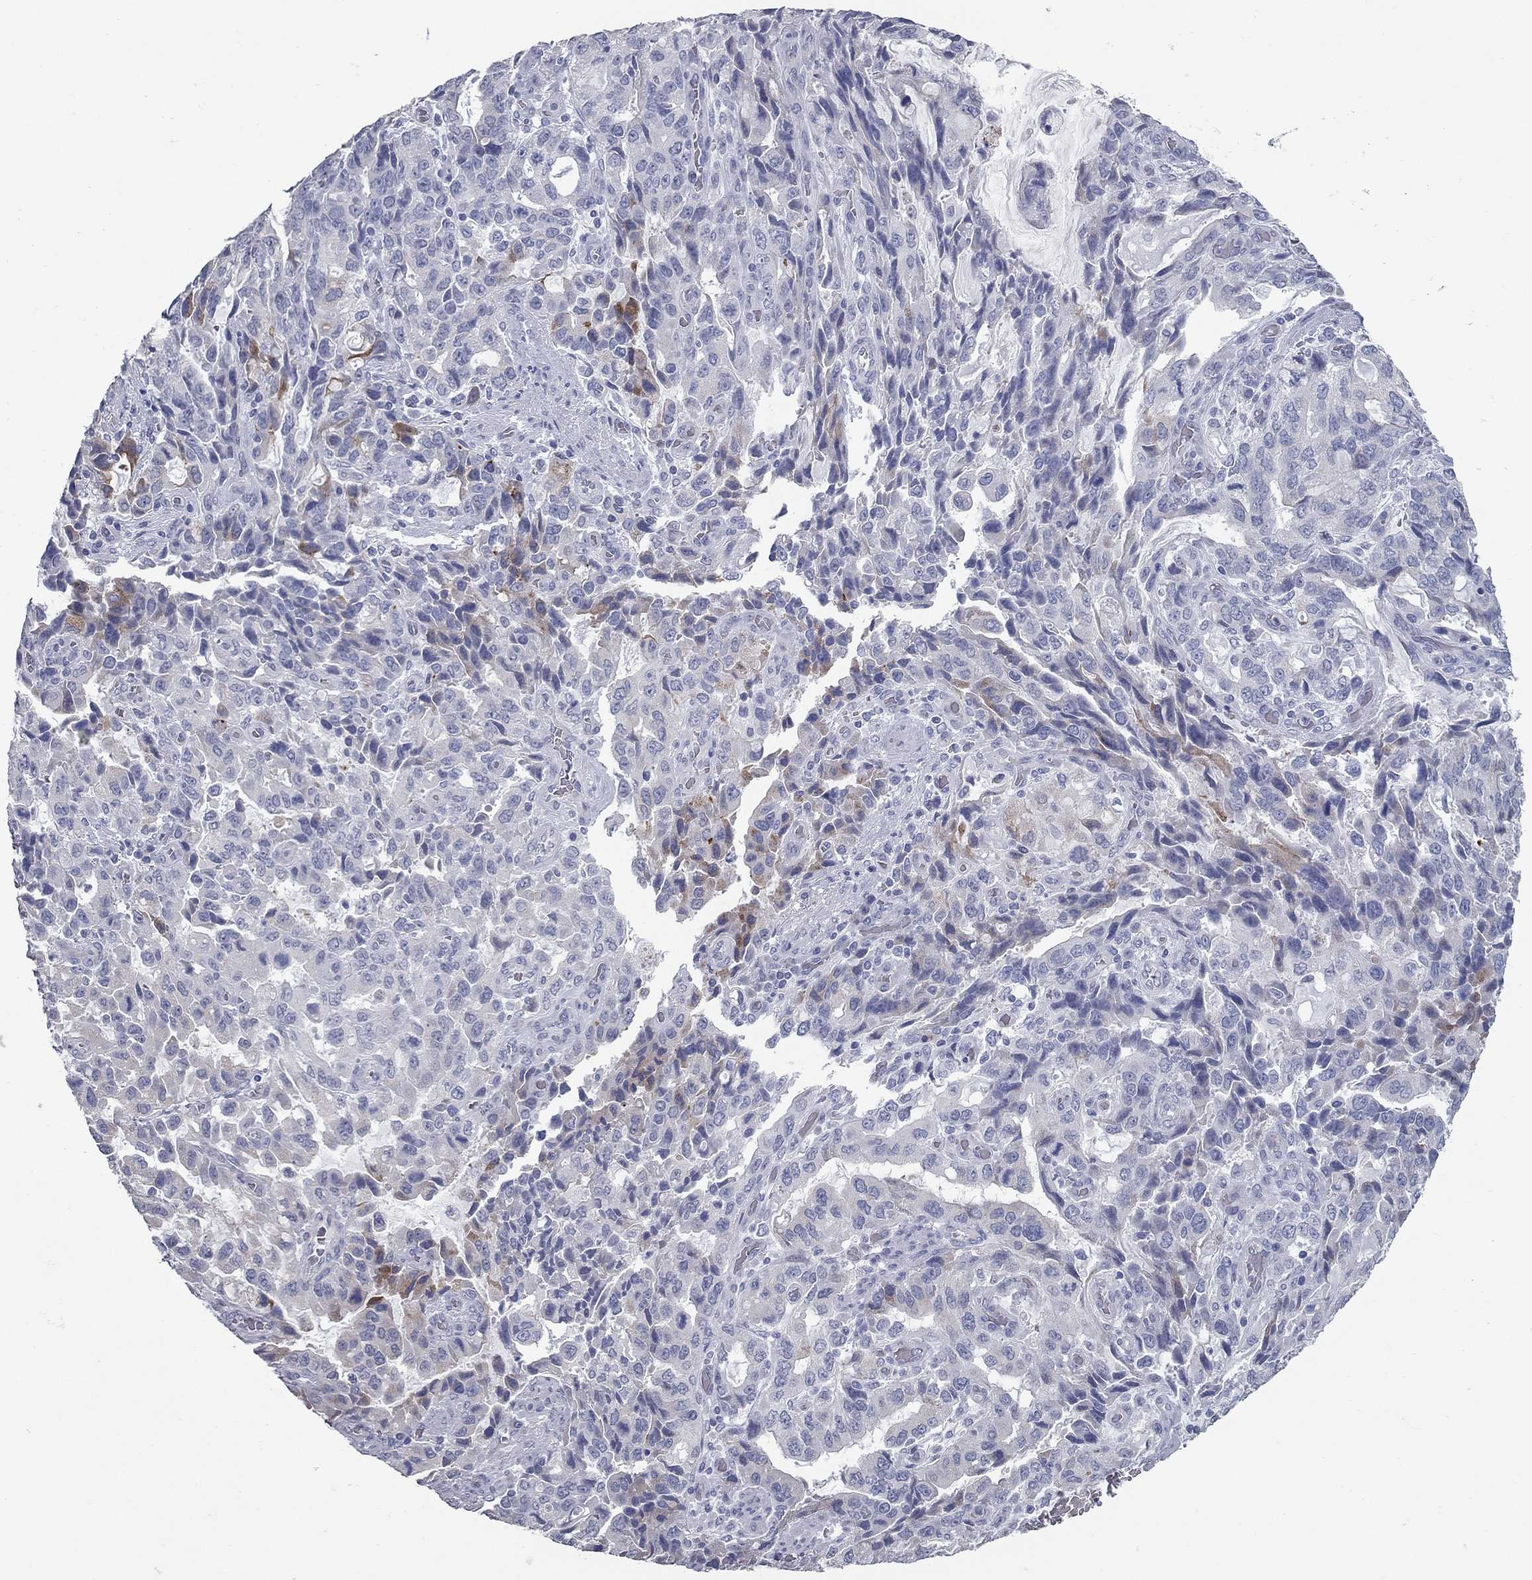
{"staining": {"intensity": "negative", "quantity": "none", "location": "none"}, "tissue": "stomach cancer", "cell_type": "Tumor cells", "image_type": "cancer", "snomed": [{"axis": "morphology", "description": "Adenocarcinoma, NOS"}, {"axis": "topography", "description": "Stomach, upper"}], "caption": "Tumor cells show no significant expression in stomach cancer.", "gene": "TAC1", "patient": {"sex": "male", "age": 85}}